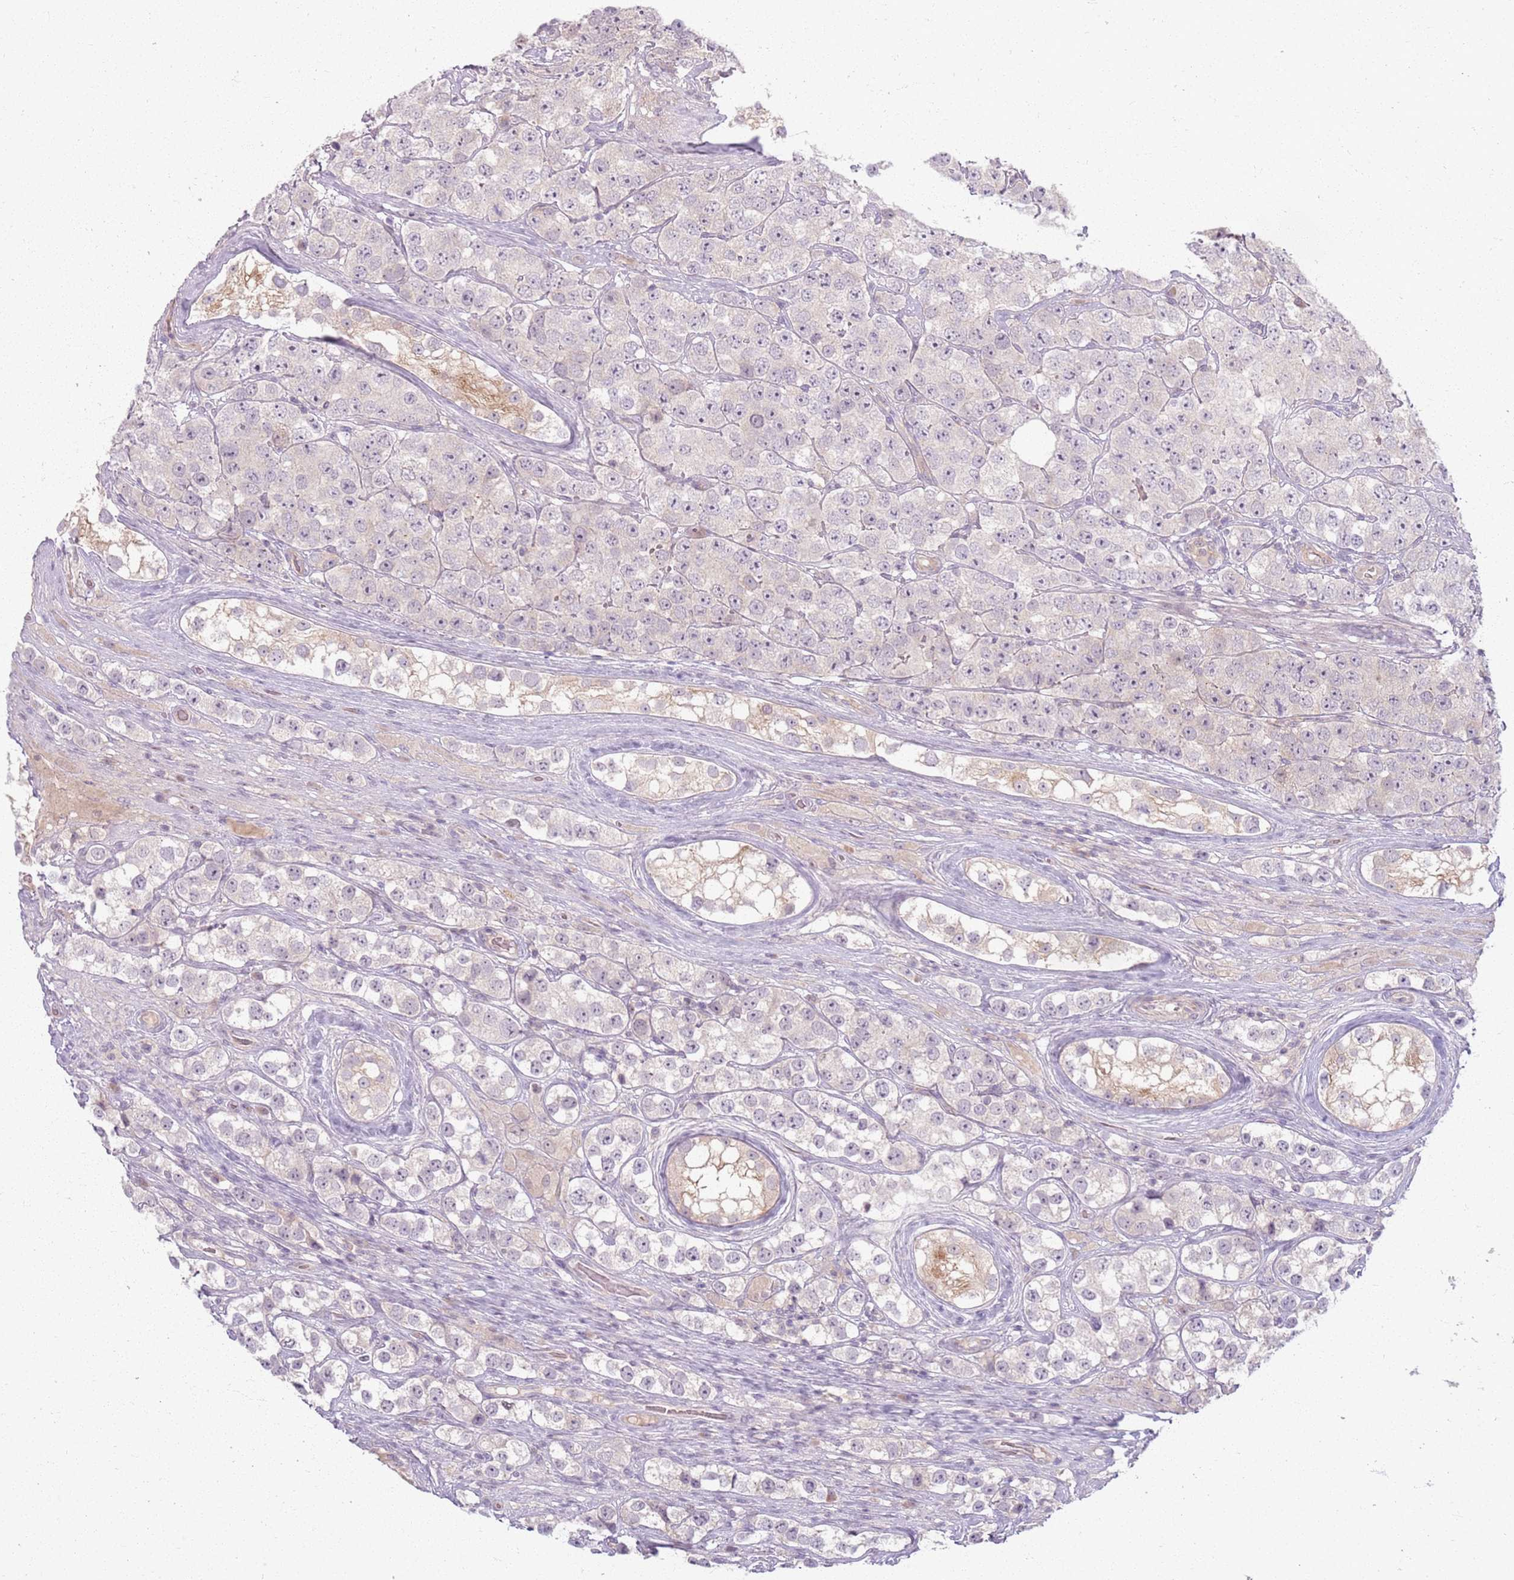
{"staining": {"intensity": "negative", "quantity": "none", "location": "none"}, "tissue": "testis cancer", "cell_type": "Tumor cells", "image_type": "cancer", "snomed": [{"axis": "morphology", "description": "Seminoma, NOS"}, {"axis": "topography", "description": "Testis"}], "caption": "High magnification brightfield microscopy of testis seminoma stained with DAB (3,3'-diaminobenzidine) (brown) and counterstained with hematoxylin (blue): tumor cells show no significant expression.", "gene": "ZDHHC2", "patient": {"sex": "male", "age": 28}}